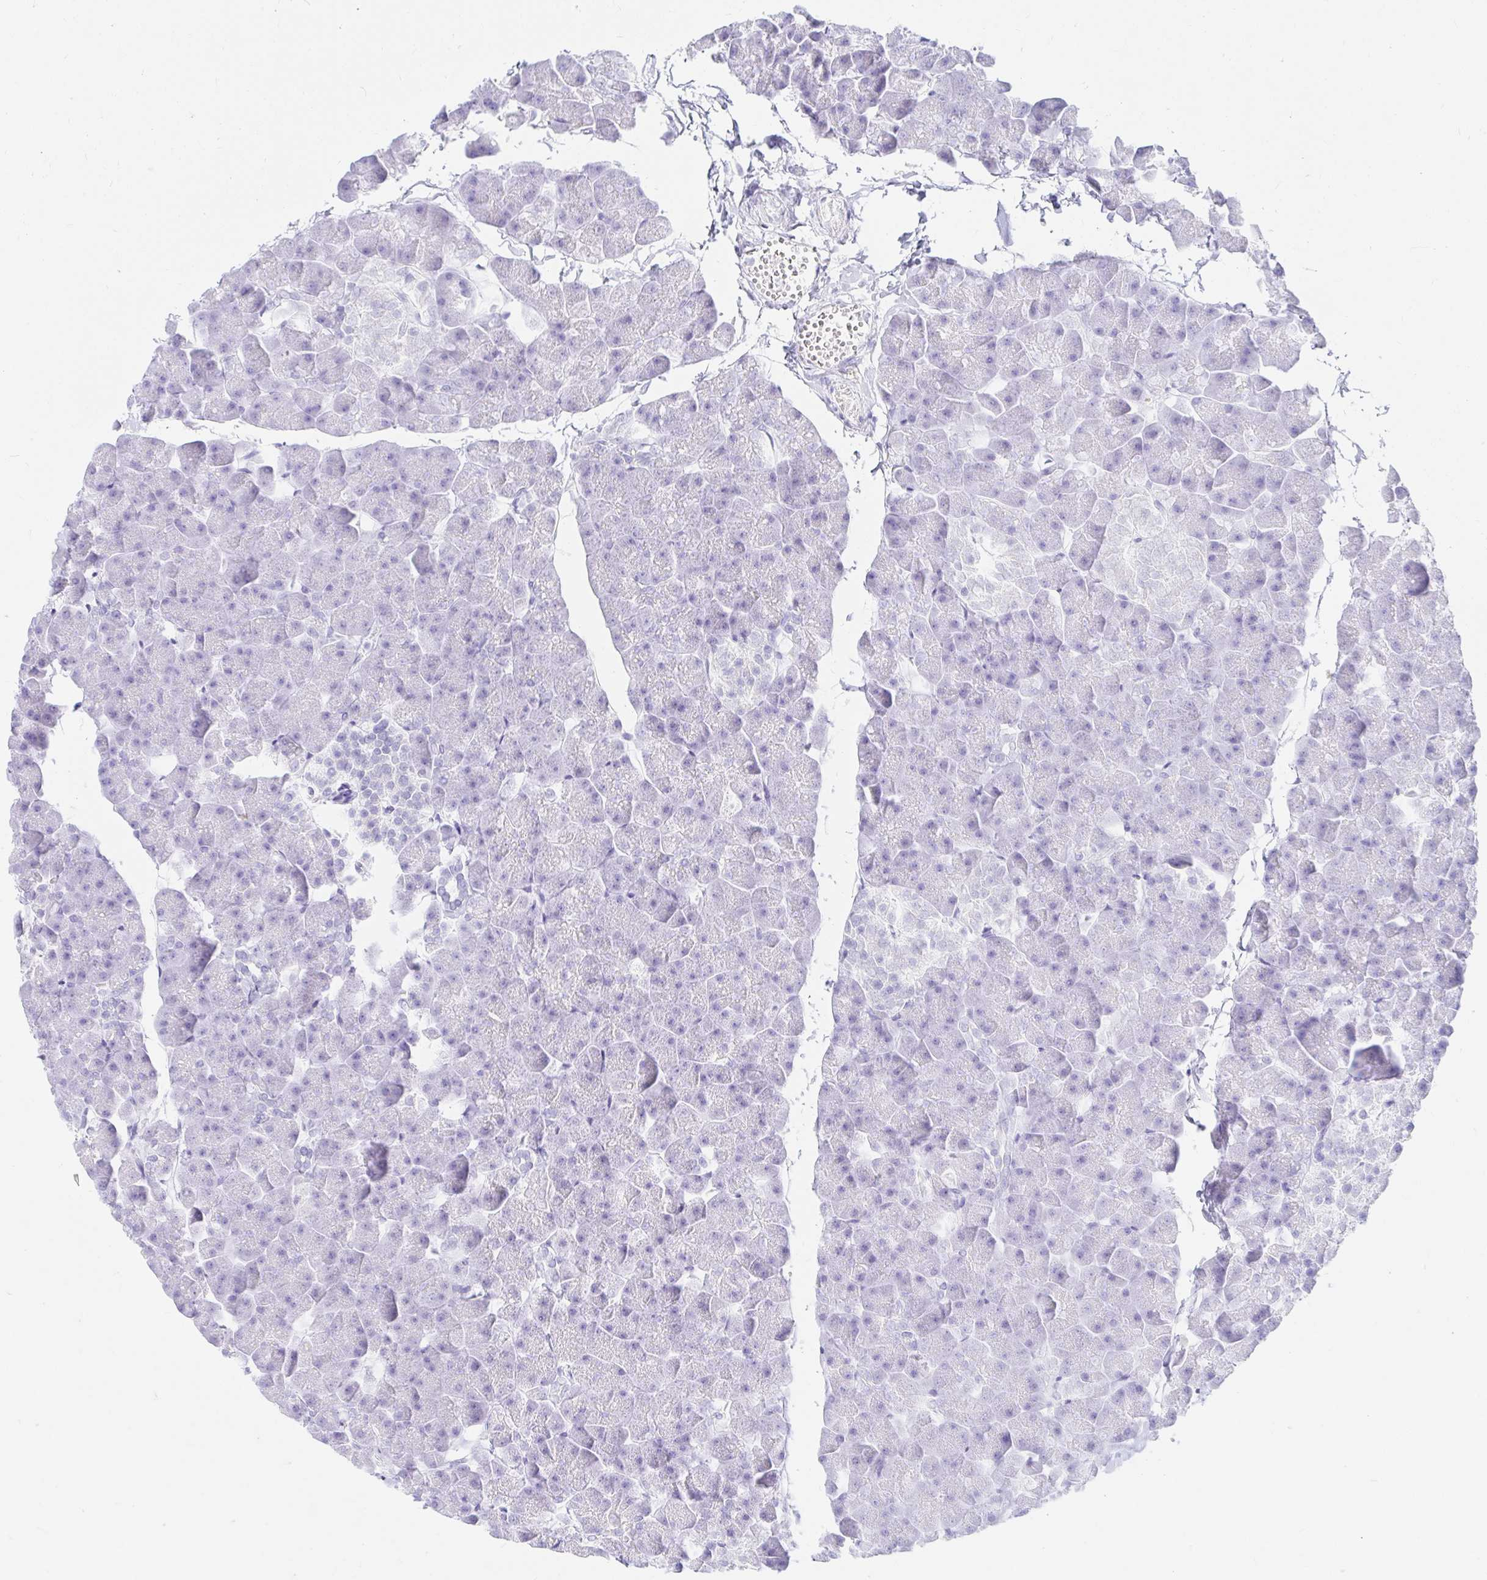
{"staining": {"intensity": "negative", "quantity": "none", "location": "none"}, "tissue": "pancreas", "cell_type": "Exocrine glandular cells", "image_type": "normal", "snomed": [{"axis": "morphology", "description": "Normal tissue, NOS"}, {"axis": "topography", "description": "Pancreas"}], "caption": "A high-resolution image shows immunohistochemistry (IHC) staining of unremarkable pancreas, which reveals no significant expression in exocrine glandular cells. (DAB immunohistochemistry (IHC) visualized using brightfield microscopy, high magnification).", "gene": "OR6T1", "patient": {"sex": "male", "age": 35}}